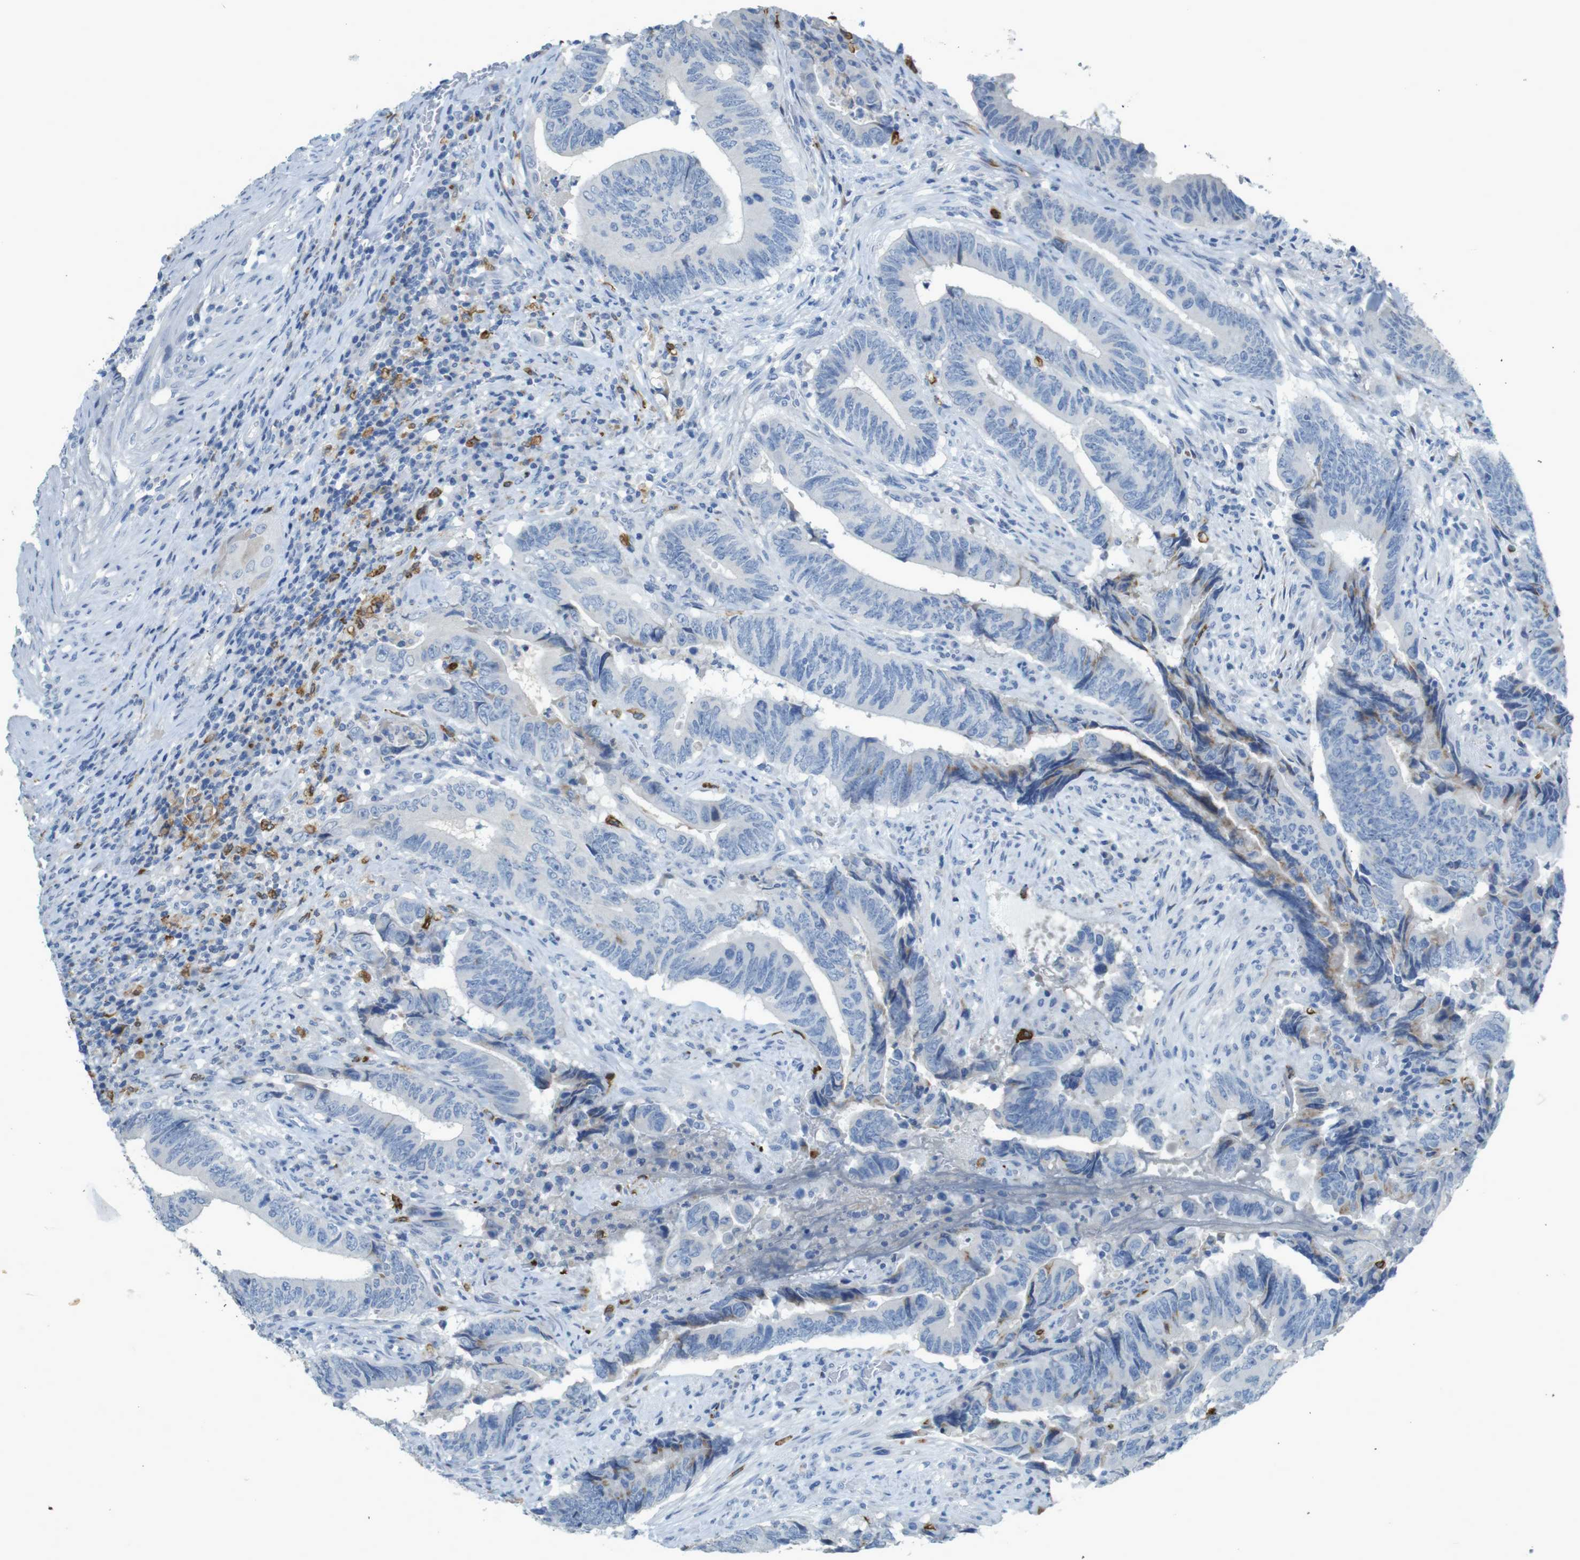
{"staining": {"intensity": "moderate", "quantity": "<25%", "location": "cytoplasmic/membranous"}, "tissue": "colorectal cancer", "cell_type": "Tumor cells", "image_type": "cancer", "snomed": [{"axis": "morphology", "description": "Normal tissue, NOS"}, {"axis": "morphology", "description": "Adenocarcinoma, NOS"}, {"axis": "topography", "description": "Colon"}], "caption": "IHC image of neoplastic tissue: human colorectal cancer stained using immunohistochemistry reveals low levels of moderate protein expression localized specifically in the cytoplasmic/membranous of tumor cells, appearing as a cytoplasmic/membranous brown color.", "gene": "CD320", "patient": {"sex": "male", "age": 56}}